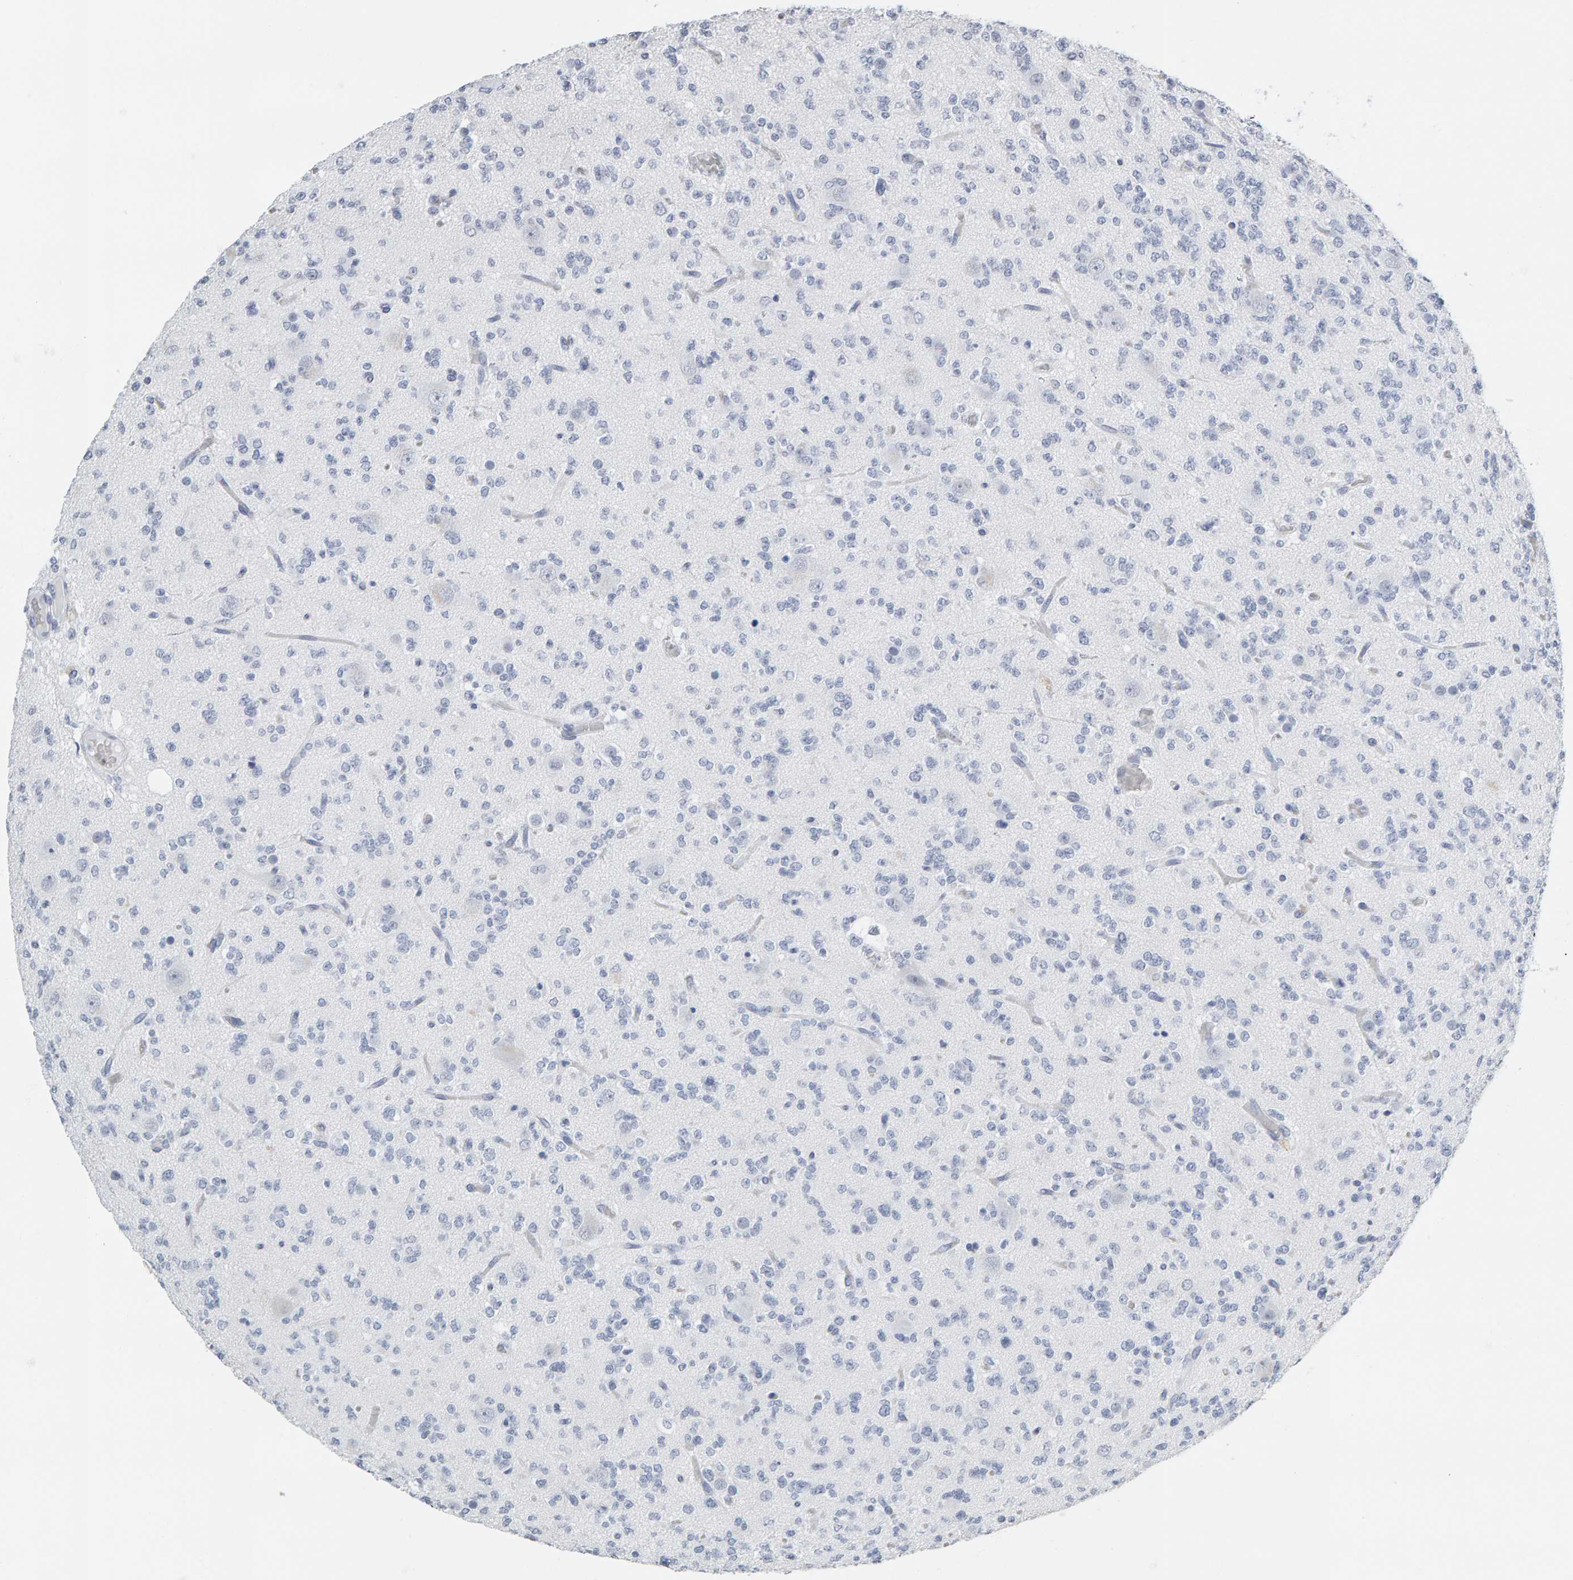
{"staining": {"intensity": "negative", "quantity": "none", "location": "none"}, "tissue": "glioma", "cell_type": "Tumor cells", "image_type": "cancer", "snomed": [{"axis": "morphology", "description": "Glioma, malignant, Low grade"}, {"axis": "topography", "description": "Brain"}], "caption": "Immunohistochemistry (IHC) histopathology image of neoplastic tissue: human low-grade glioma (malignant) stained with DAB exhibits no significant protein expression in tumor cells.", "gene": "SPACA3", "patient": {"sex": "male", "age": 38}}